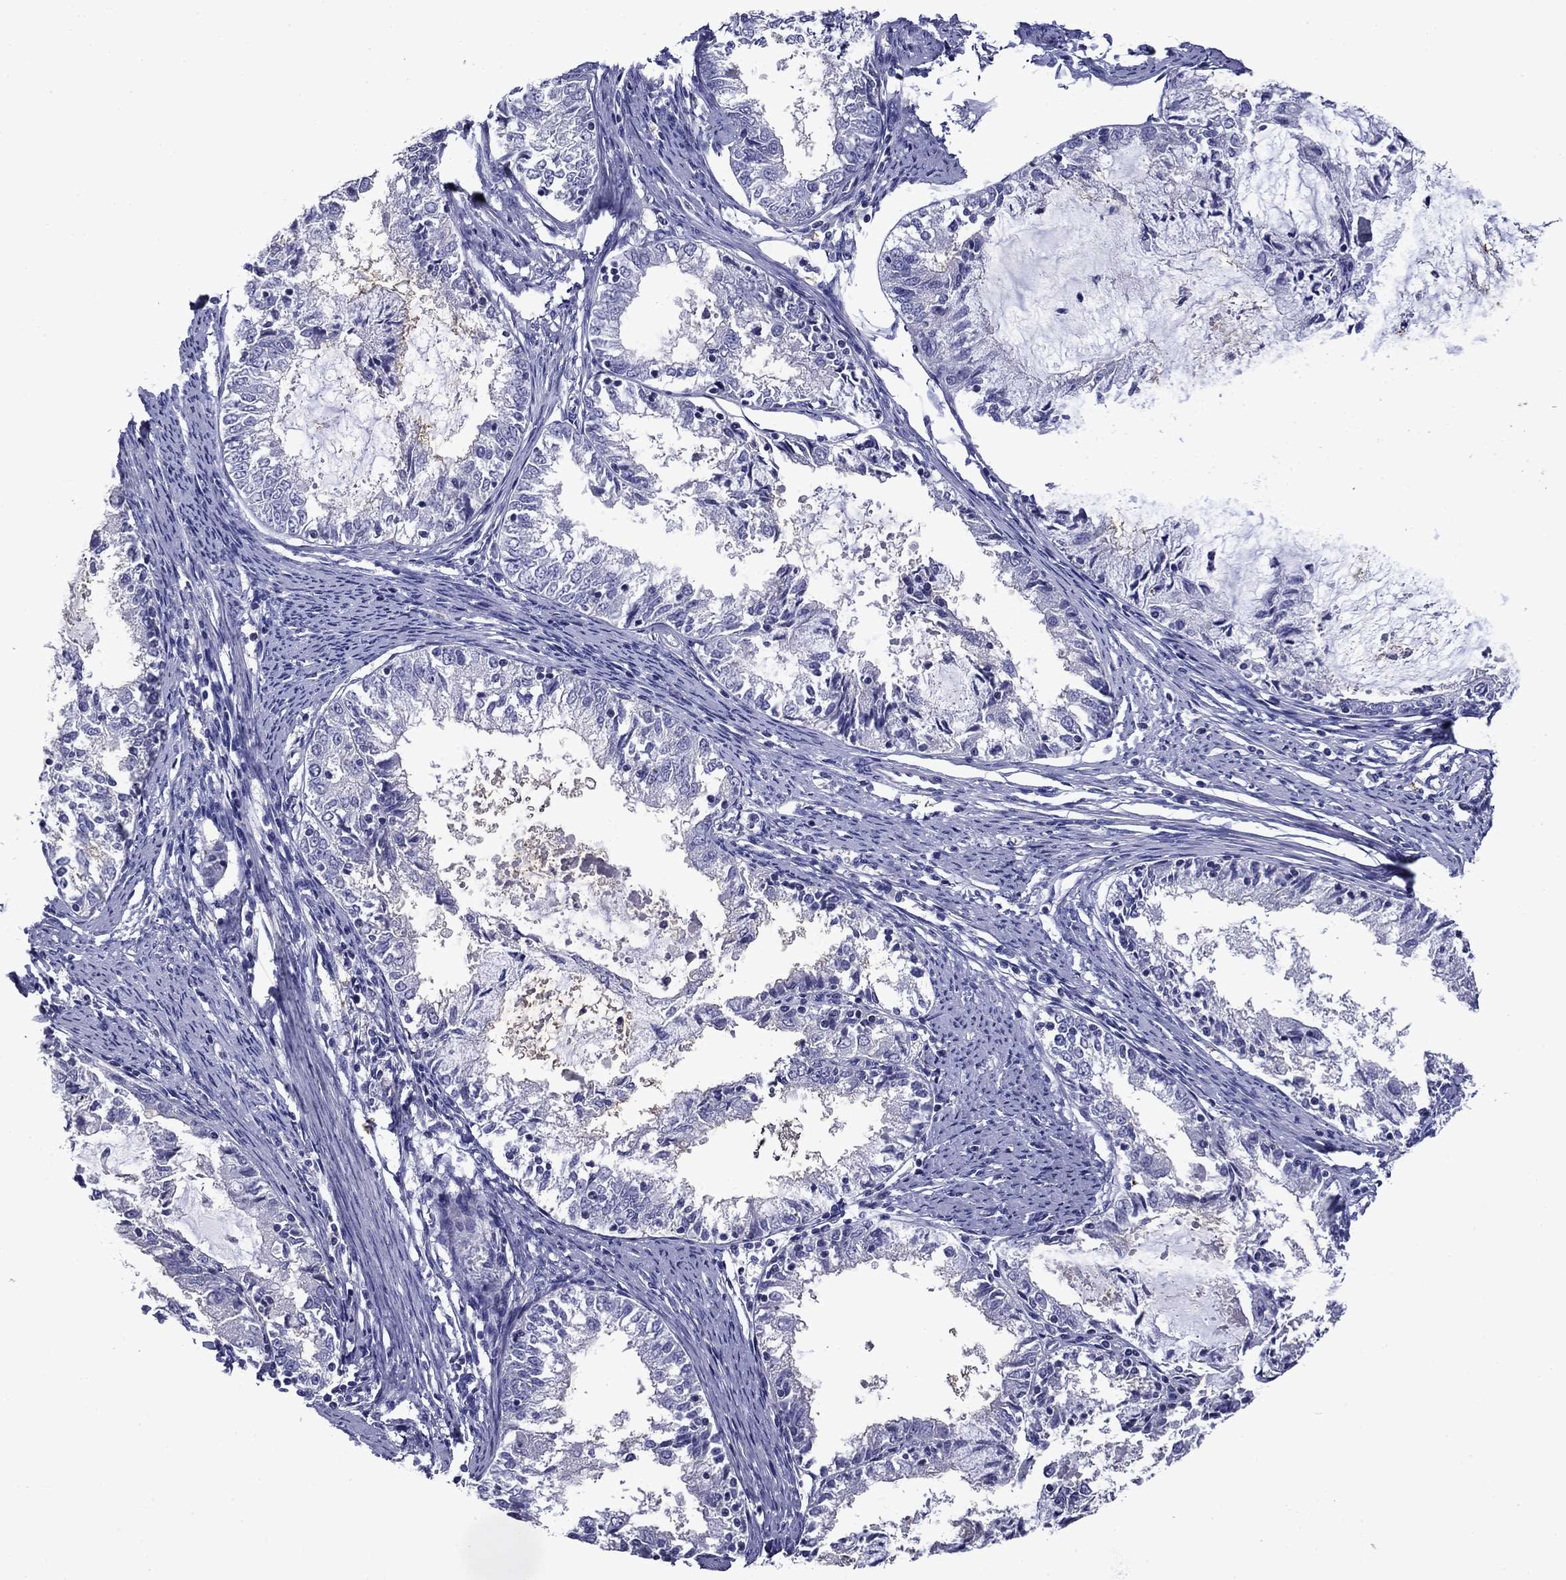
{"staining": {"intensity": "negative", "quantity": "none", "location": "none"}, "tissue": "endometrial cancer", "cell_type": "Tumor cells", "image_type": "cancer", "snomed": [{"axis": "morphology", "description": "Adenocarcinoma, NOS"}, {"axis": "topography", "description": "Endometrium"}], "caption": "Immunohistochemistry image of neoplastic tissue: endometrial cancer (adenocarcinoma) stained with DAB (3,3'-diaminobenzidine) exhibits no significant protein expression in tumor cells.", "gene": "CNDP1", "patient": {"sex": "female", "age": 57}}